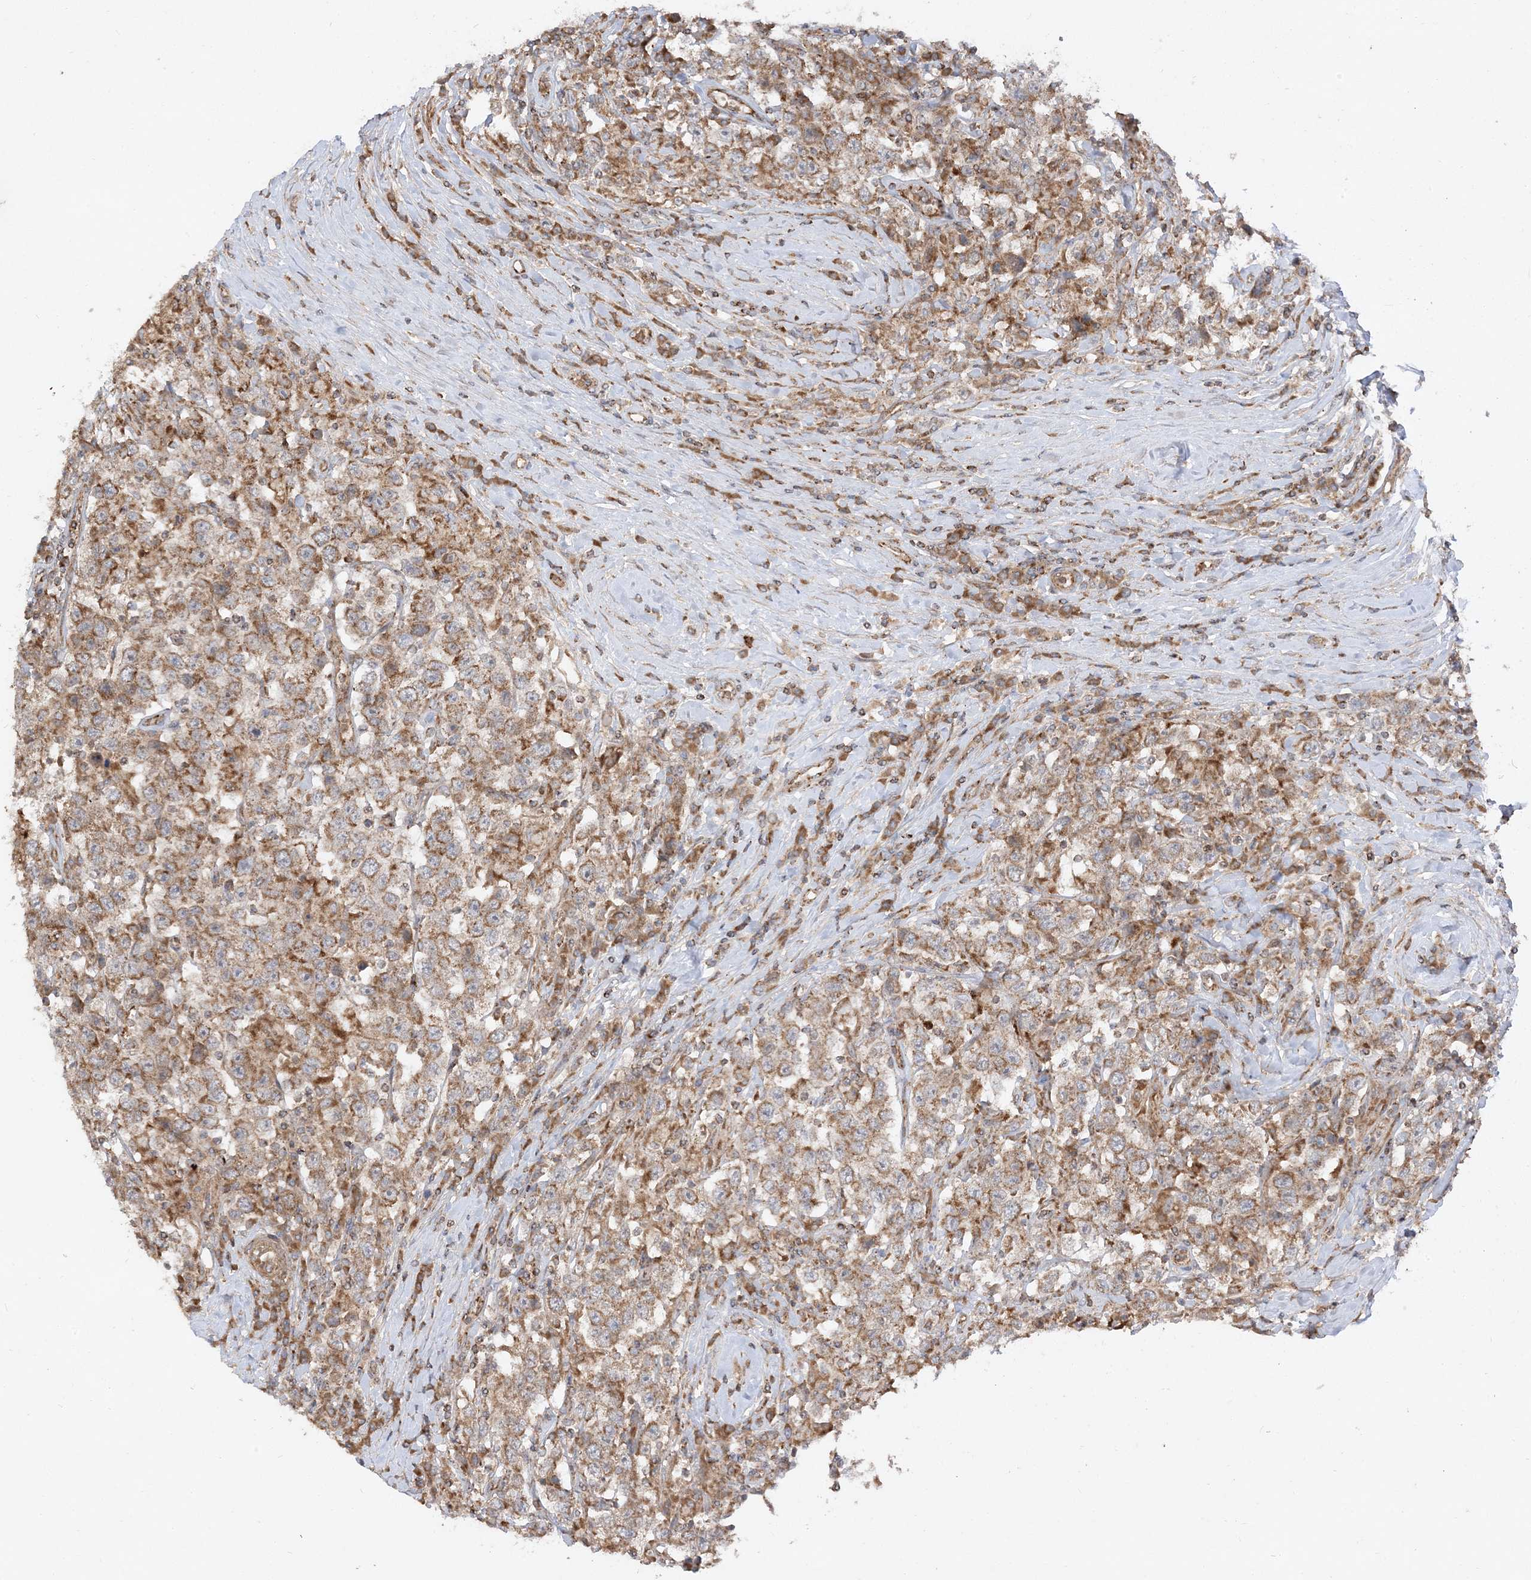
{"staining": {"intensity": "moderate", "quantity": ">75%", "location": "cytoplasmic/membranous"}, "tissue": "testis cancer", "cell_type": "Tumor cells", "image_type": "cancer", "snomed": [{"axis": "morphology", "description": "Seminoma, NOS"}, {"axis": "topography", "description": "Testis"}], "caption": "Protein staining exhibits moderate cytoplasmic/membranous expression in about >75% of tumor cells in testis seminoma. (DAB IHC with brightfield microscopy, high magnification).", "gene": "AARS2", "patient": {"sex": "male", "age": 41}}